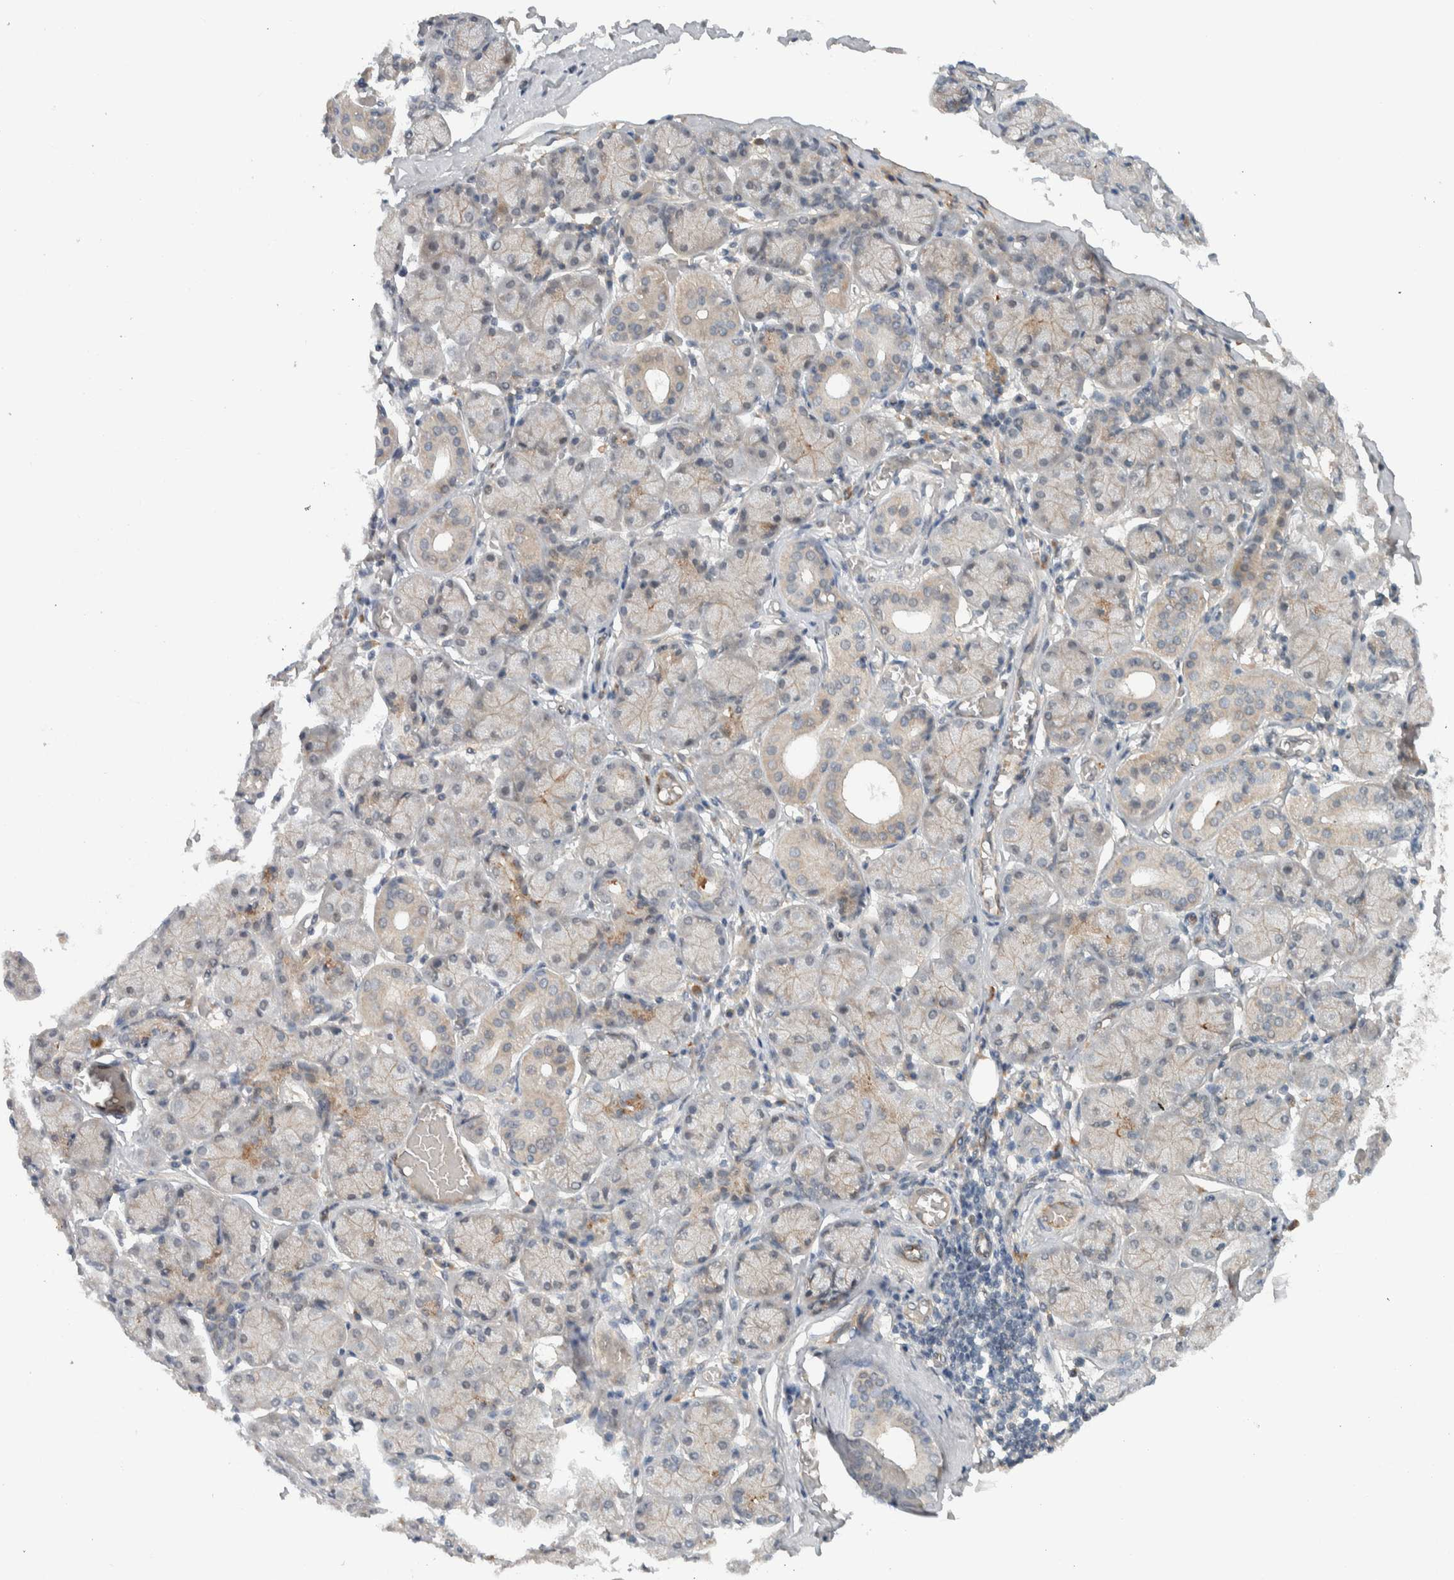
{"staining": {"intensity": "weak", "quantity": "<25%", "location": "cytoplasmic/membranous"}, "tissue": "salivary gland", "cell_type": "Glandular cells", "image_type": "normal", "snomed": [{"axis": "morphology", "description": "Normal tissue, NOS"}, {"axis": "topography", "description": "Salivary gland"}], "caption": "The micrograph exhibits no significant expression in glandular cells of salivary gland.", "gene": "ARMC7", "patient": {"sex": "female", "age": 24}}